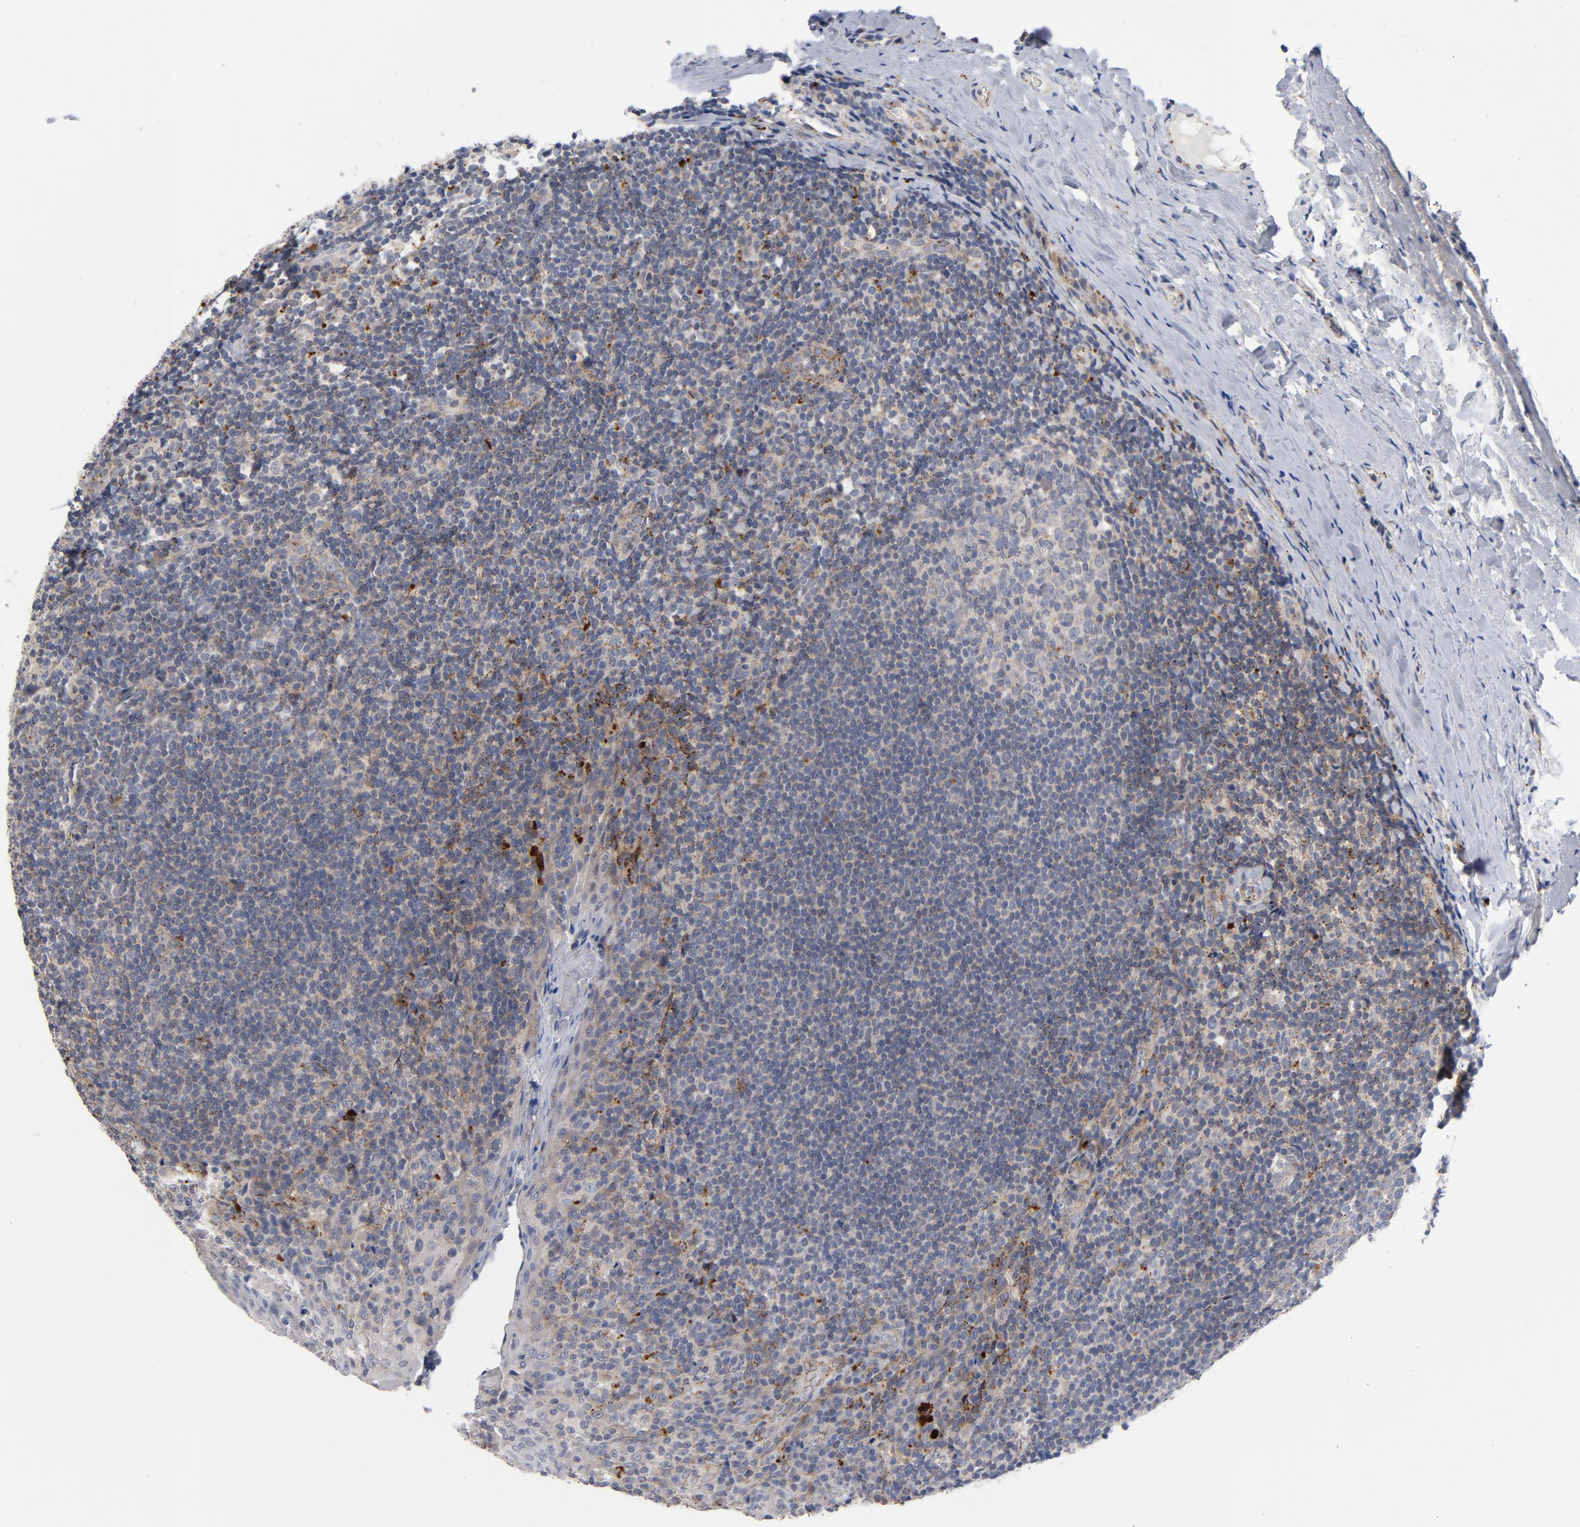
{"staining": {"intensity": "negative", "quantity": "none", "location": "none"}, "tissue": "tonsil", "cell_type": "Germinal center cells", "image_type": "normal", "snomed": [{"axis": "morphology", "description": "Normal tissue, NOS"}, {"axis": "topography", "description": "Tonsil"}], "caption": "Tonsil stained for a protein using immunohistochemistry exhibits no positivity germinal center cells.", "gene": "AKT2", "patient": {"sex": "male", "age": 31}}